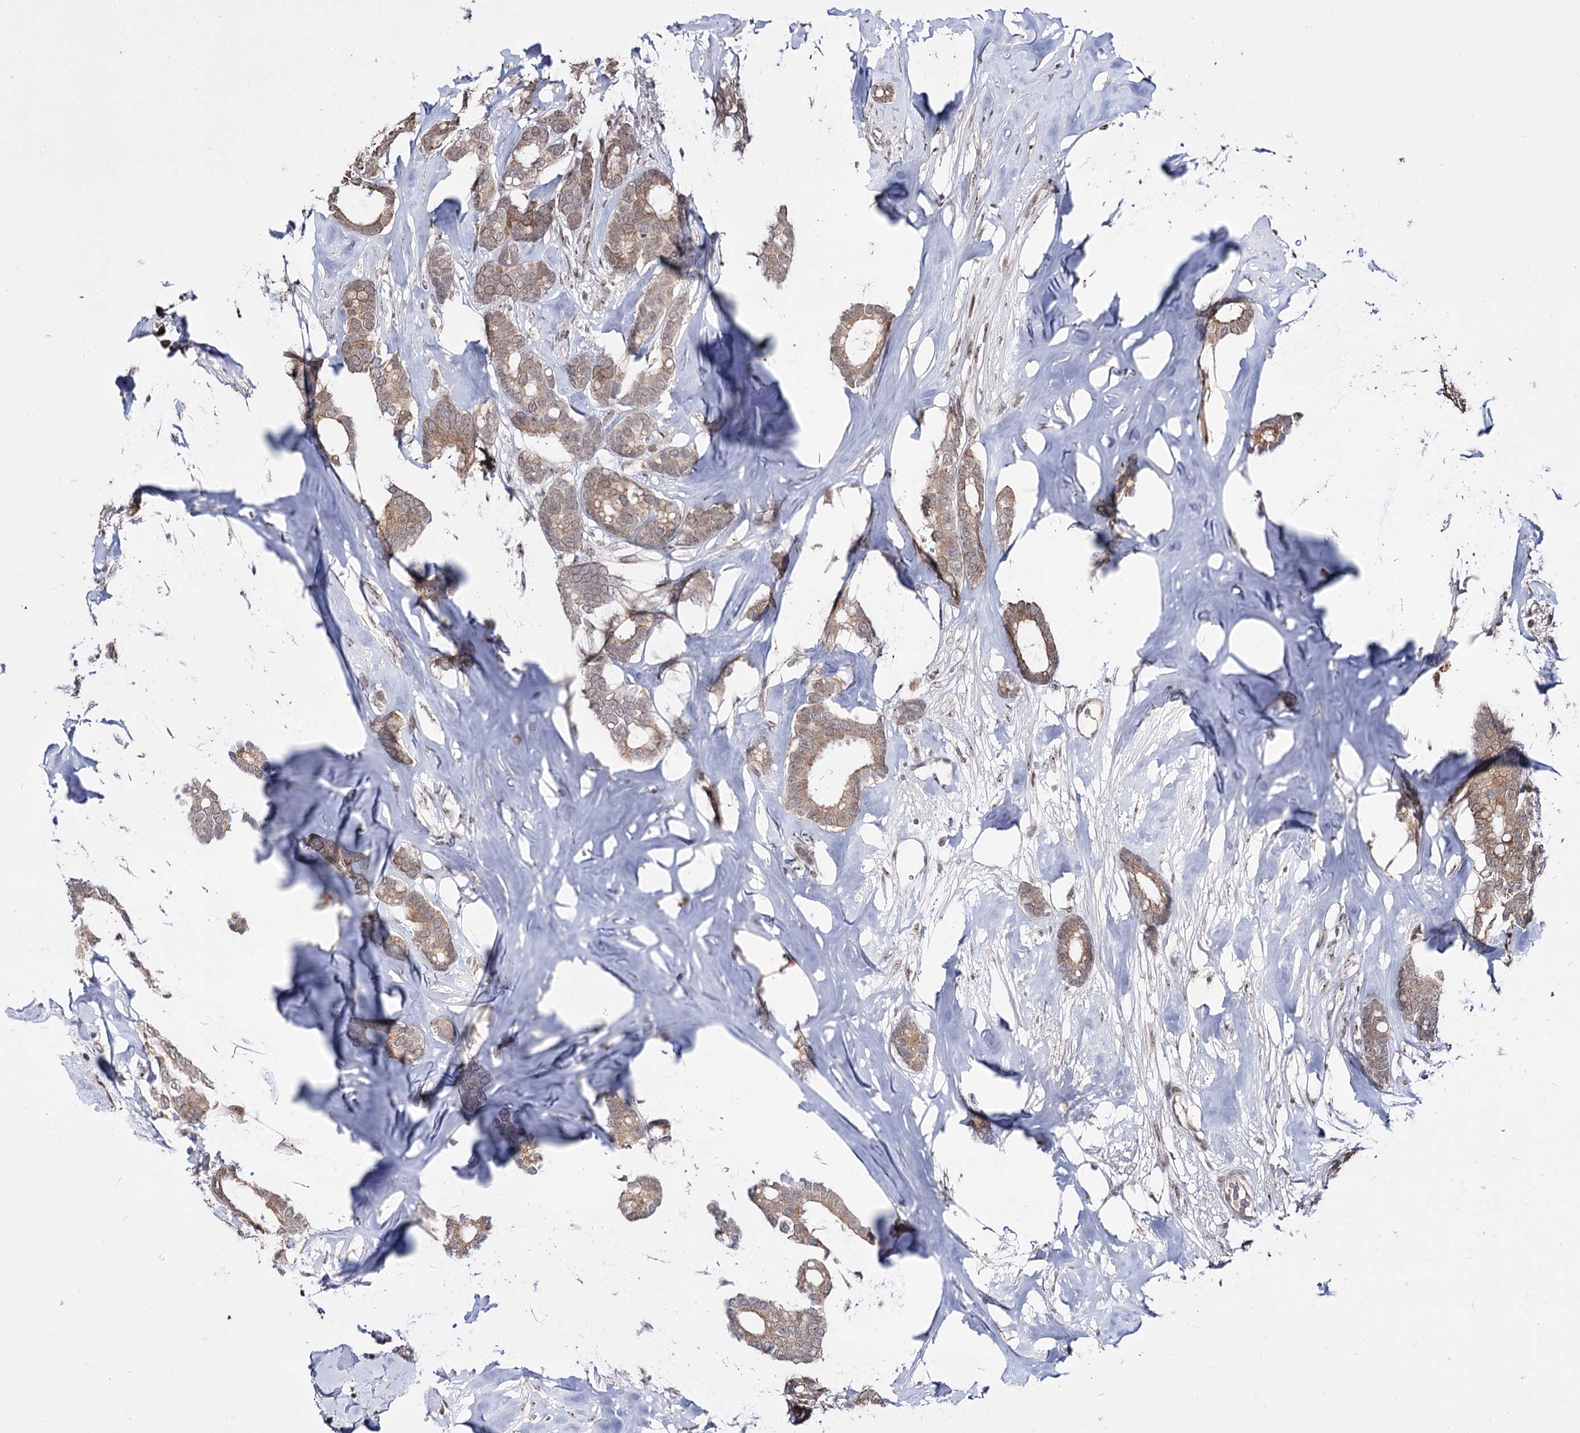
{"staining": {"intensity": "weak", "quantity": ">75%", "location": "cytoplasmic/membranous"}, "tissue": "breast cancer", "cell_type": "Tumor cells", "image_type": "cancer", "snomed": [{"axis": "morphology", "description": "Duct carcinoma"}, {"axis": "topography", "description": "Breast"}], "caption": "Weak cytoplasmic/membranous protein expression is present in approximately >75% of tumor cells in breast cancer.", "gene": "STOX1", "patient": {"sex": "female", "age": 87}}